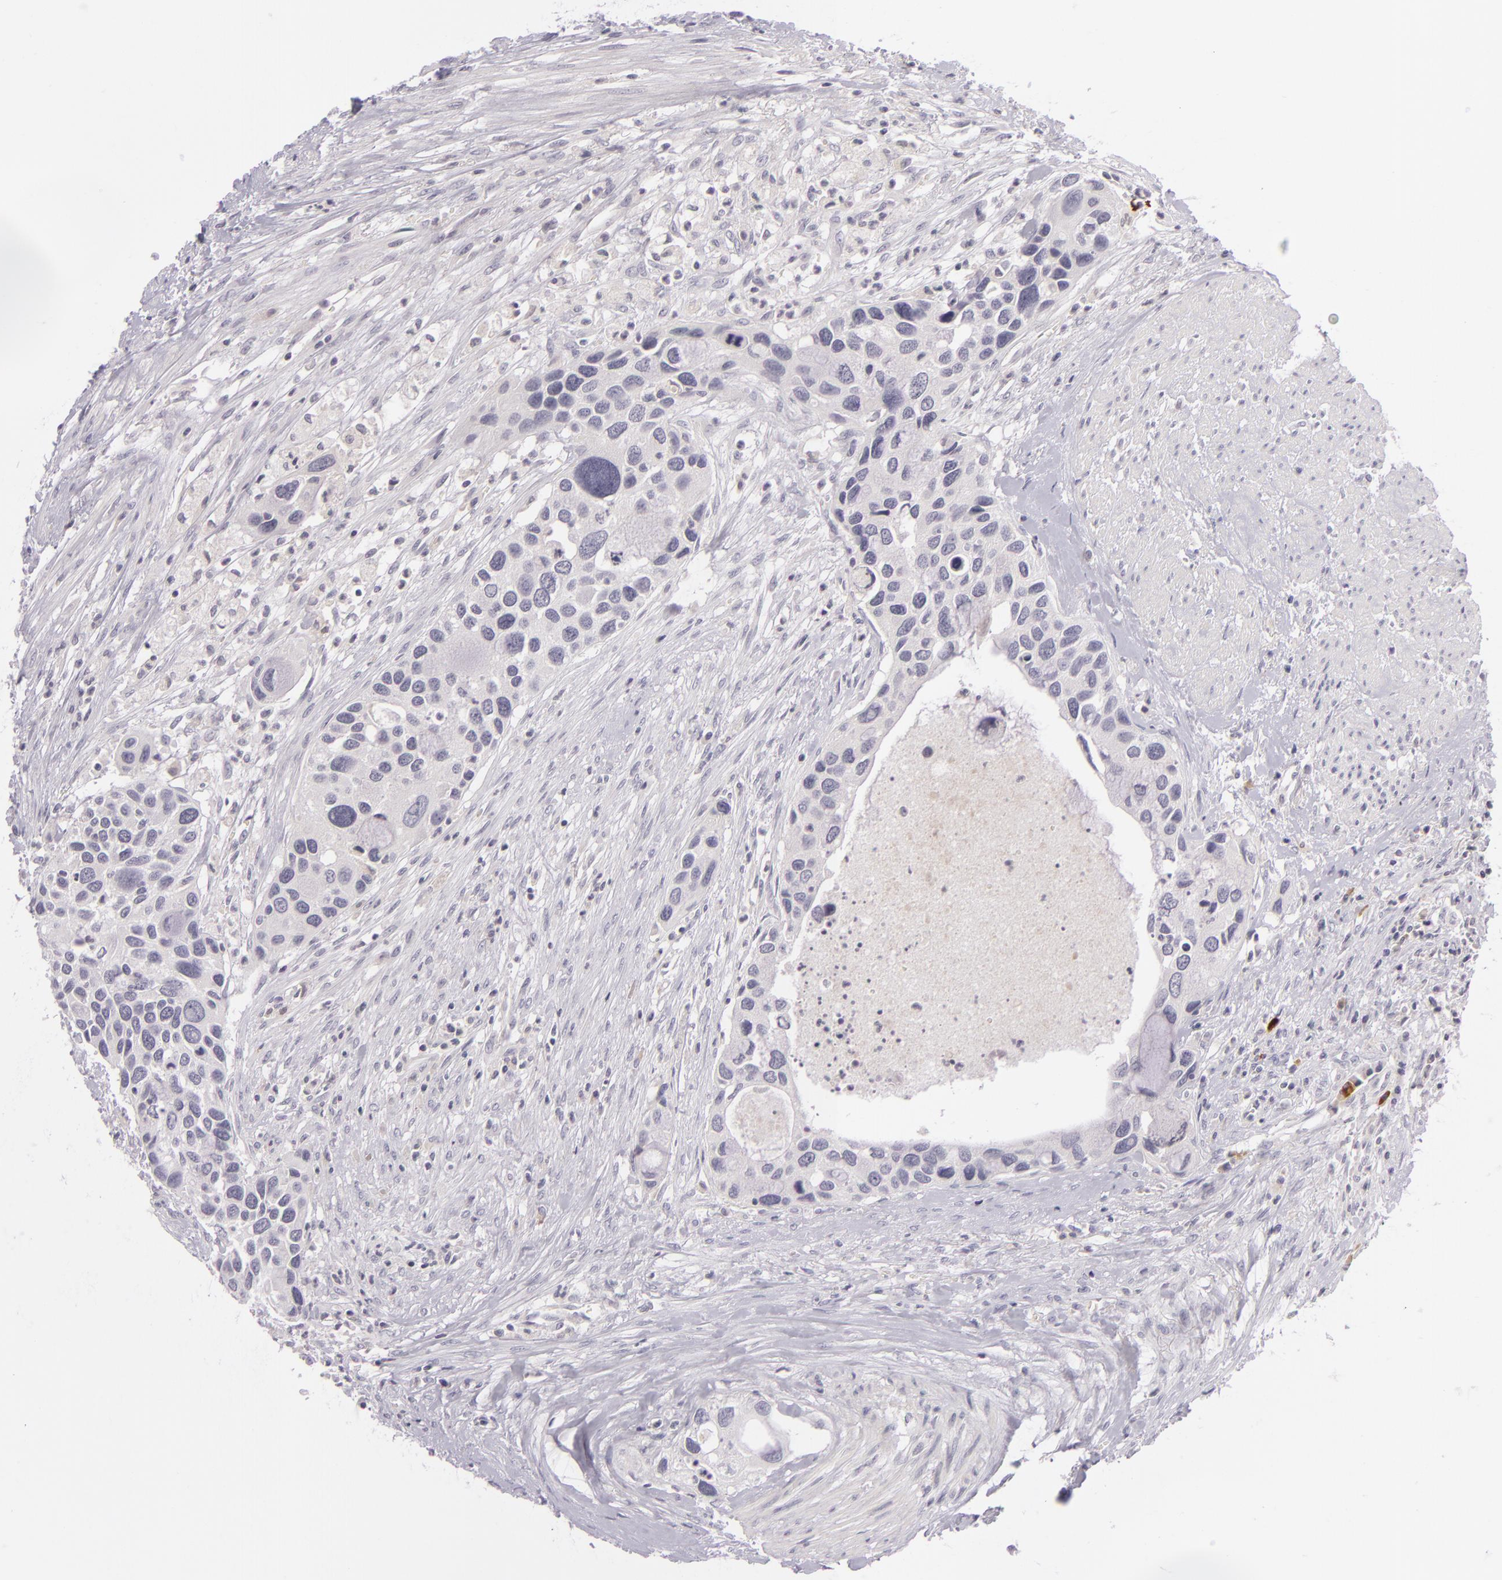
{"staining": {"intensity": "negative", "quantity": "none", "location": "none"}, "tissue": "urothelial cancer", "cell_type": "Tumor cells", "image_type": "cancer", "snomed": [{"axis": "morphology", "description": "Urothelial carcinoma, High grade"}, {"axis": "topography", "description": "Urinary bladder"}], "caption": "Tumor cells show no significant expression in urothelial cancer.", "gene": "DAG1", "patient": {"sex": "male", "age": 66}}